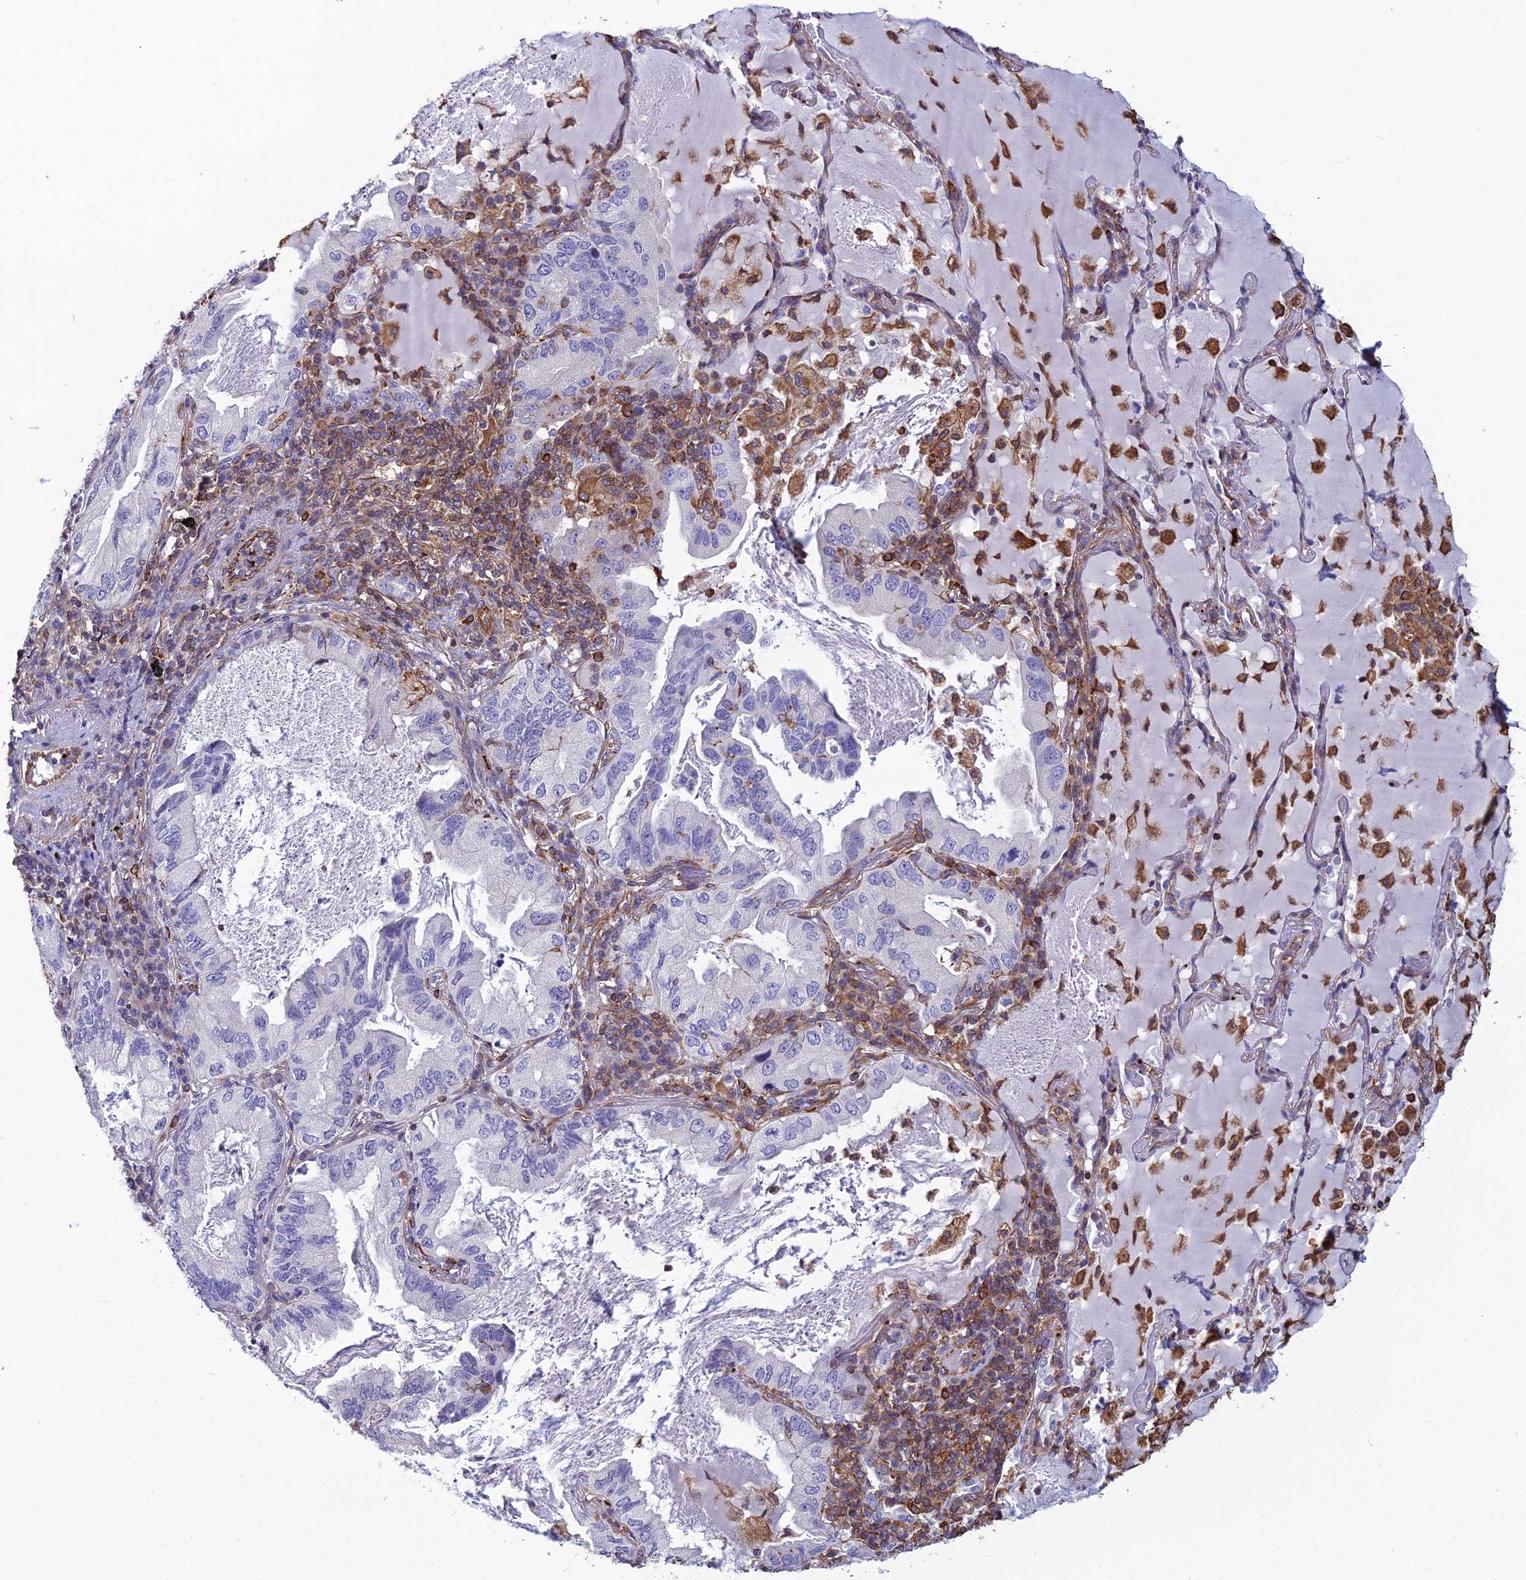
{"staining": {"intensity": "negative", "quantity": "none", "location": "none"}, "tissue": "lung cancer", "cell_type": "Tumor cells", "image_type": "cancer", "snomed": [{"axis": "morphology", "description": "Adenocarcinoma, NOS"}, {"axis": "topography", "description": "Lung"}], "caption": "Immunohistochemical staining of human lung cancer displays no significant positivity in tumor cells.", "gene": "PSMD11", "patient": {"sex": "female", "age": 69}}